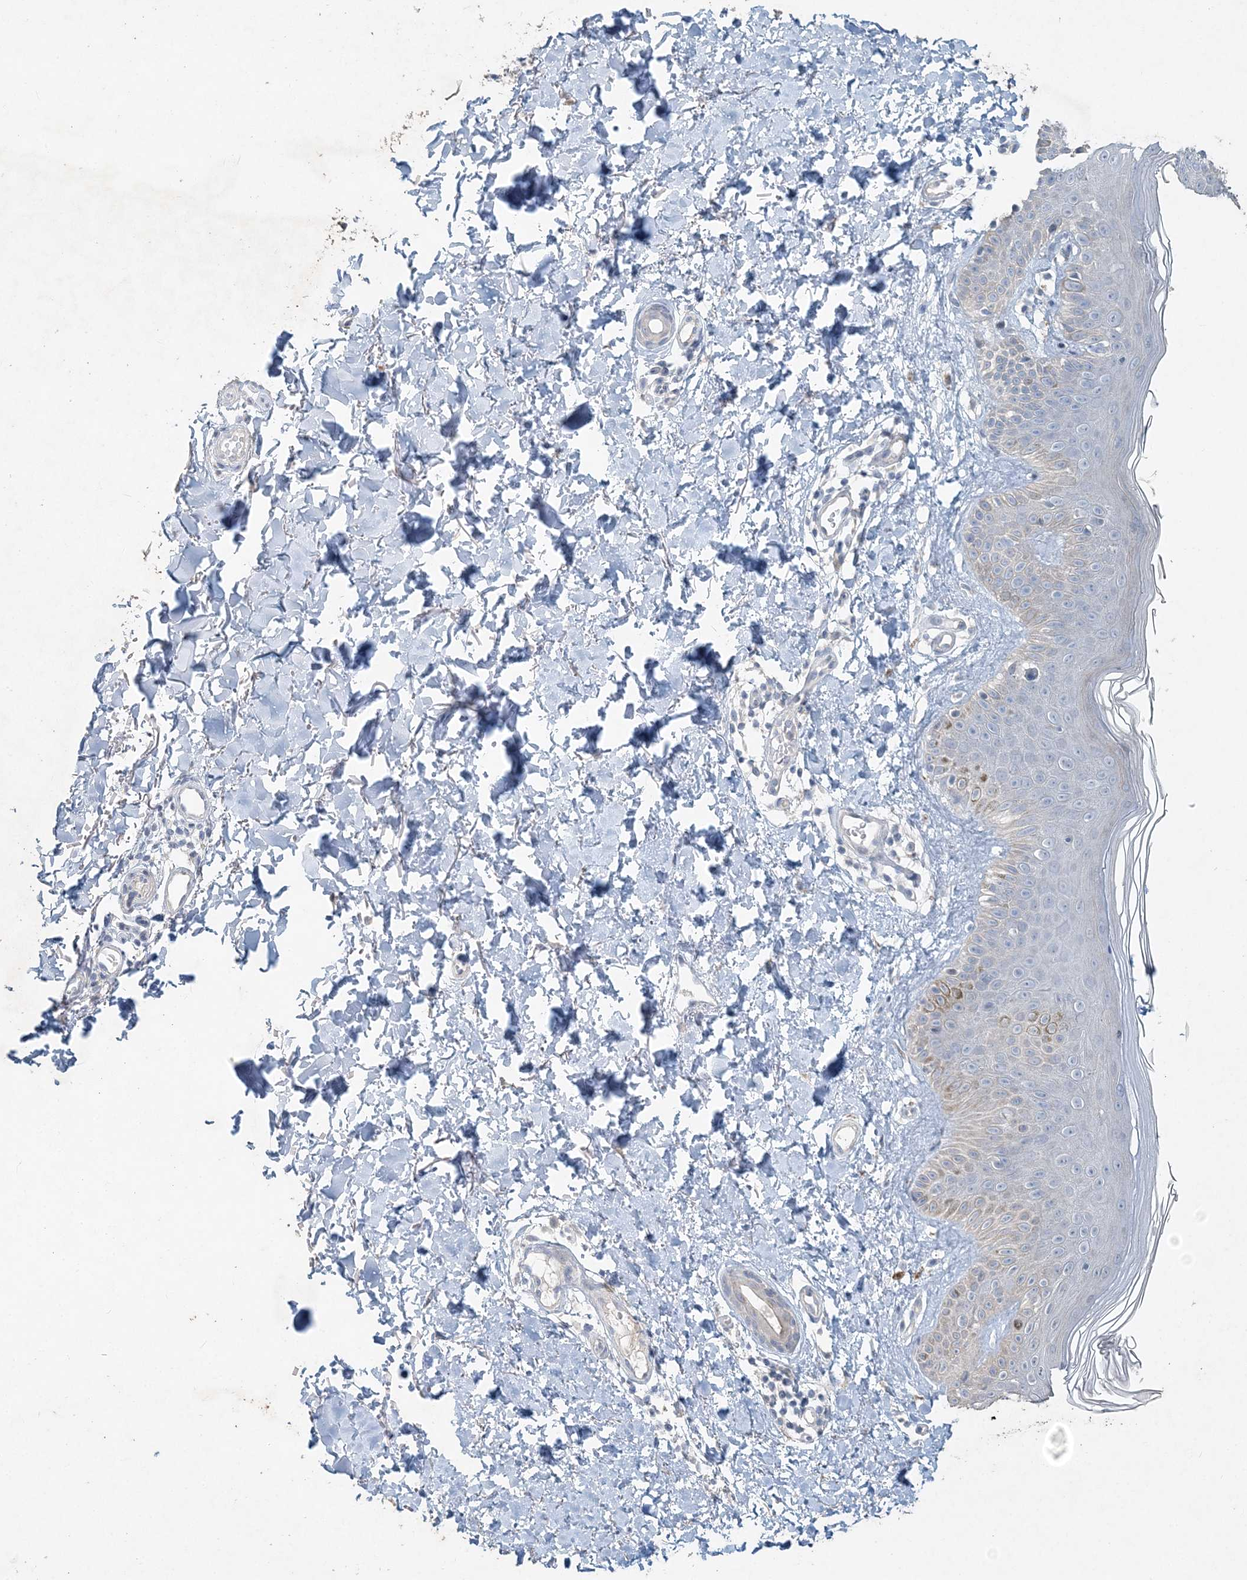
{"staining": {"intensity": "negative", "quantity": "none", "location": "none"}, "tissue": "skin", "cell_type": "Fibroblasts", "image_type": "normal", "snomed": [{"axis": "morphology", "description": "Normal tissue, NOS"}, {"axis": "topography", "description": "Skin"}], "caption": "Protein analysis of normal skin exhibits no significant staining in fibroblasts.", "gene": "DNAH5", "patient": {"sex": "male", "age": 52}}